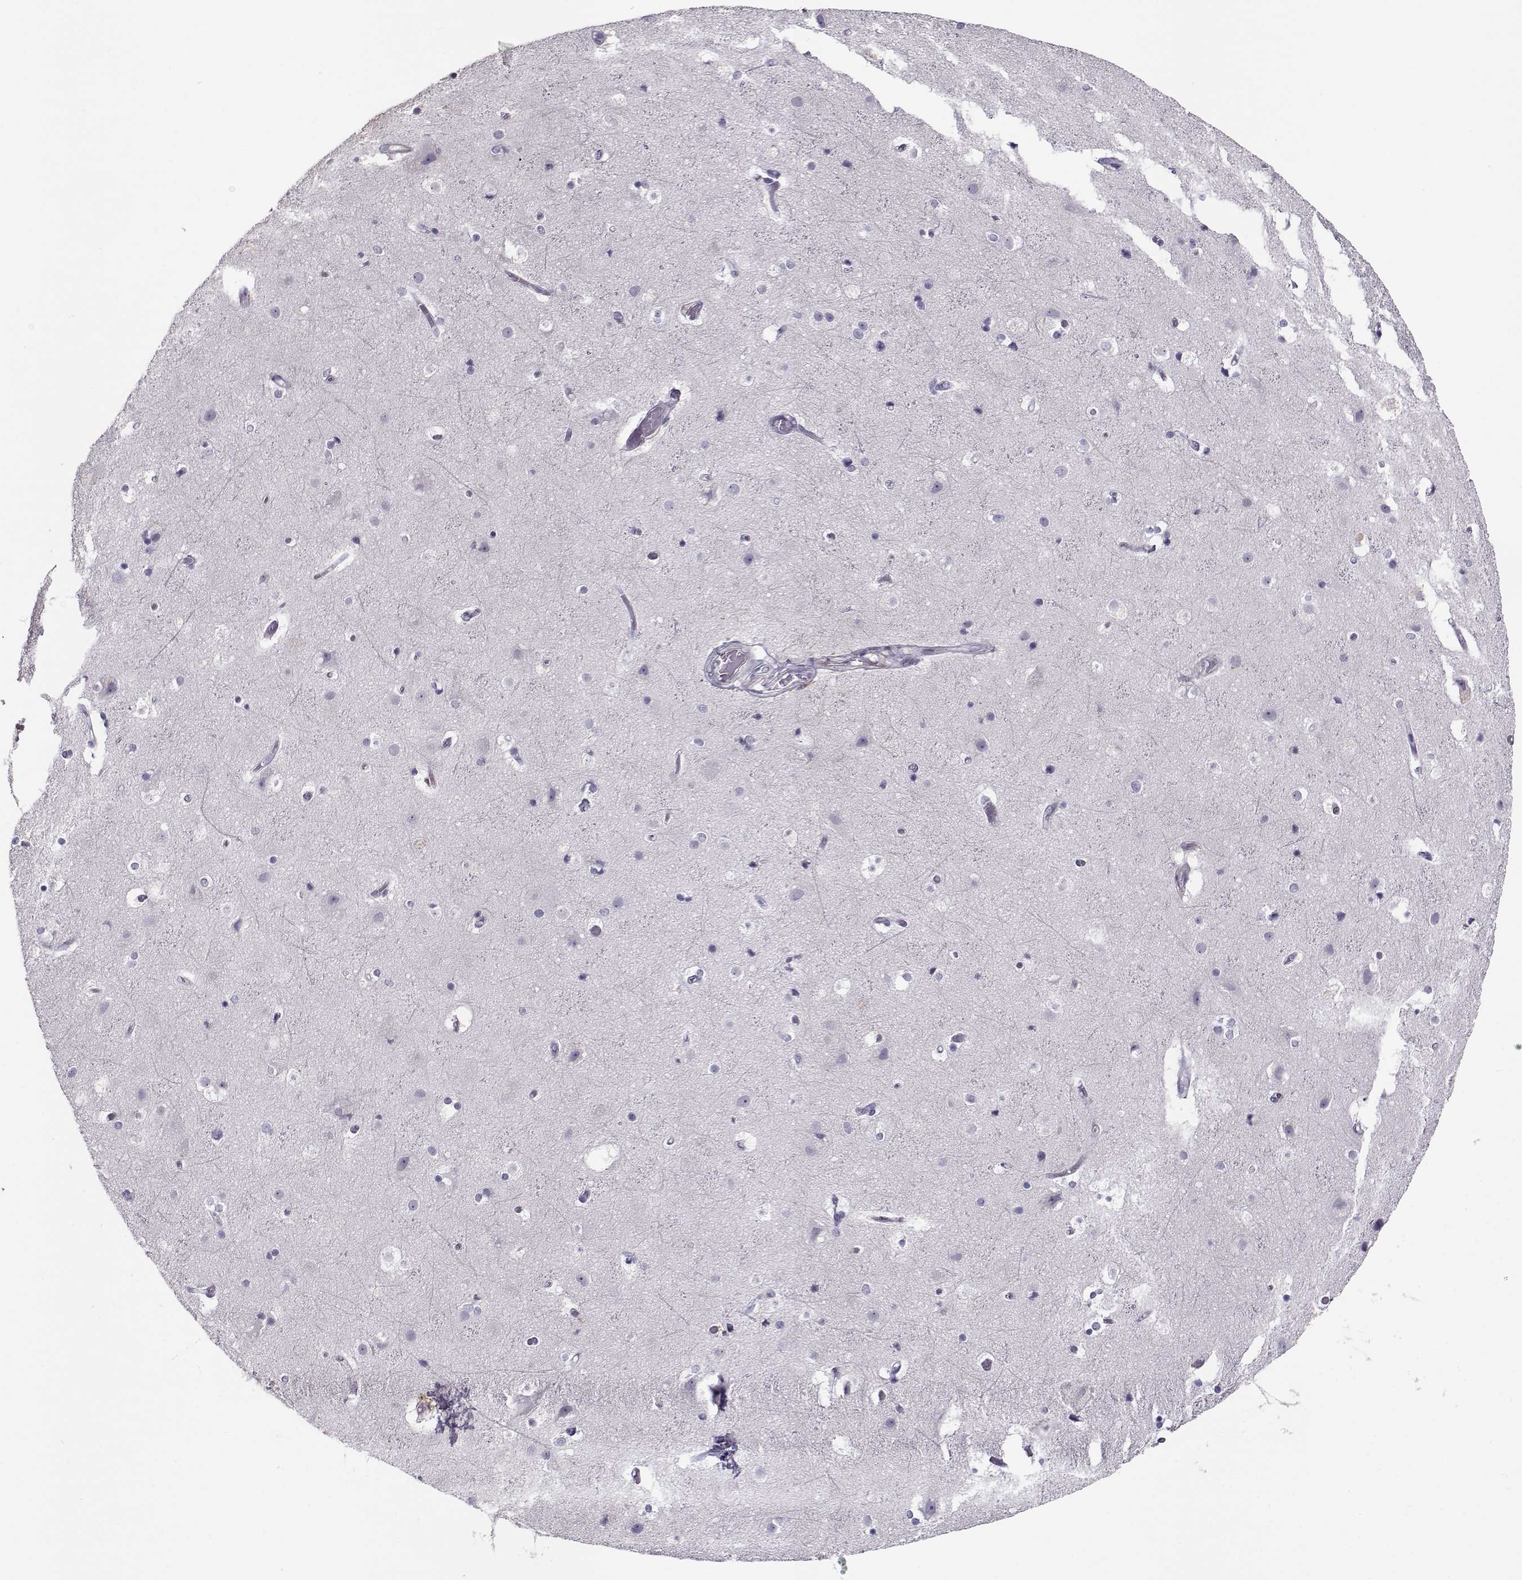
{"staining": {"intensity": "negative", "quantity": "none", "location": "none"}, "tissue": "cerebral cortex", "cell_type": "Endothelial cells", "image_type": "normal", "snomed": [{"axis": "morphology", "description": "Normal tissue, NOS"}, {"axis": "topography", "description": "Cerebral cortex"}], "caption": "Protein analysis of normal cerebral cortex shows no significant staining in endothelial cells. Nuclei are stained in blue.", "gene": "NPW", "patient": {"sex": "female", "age": 52}}